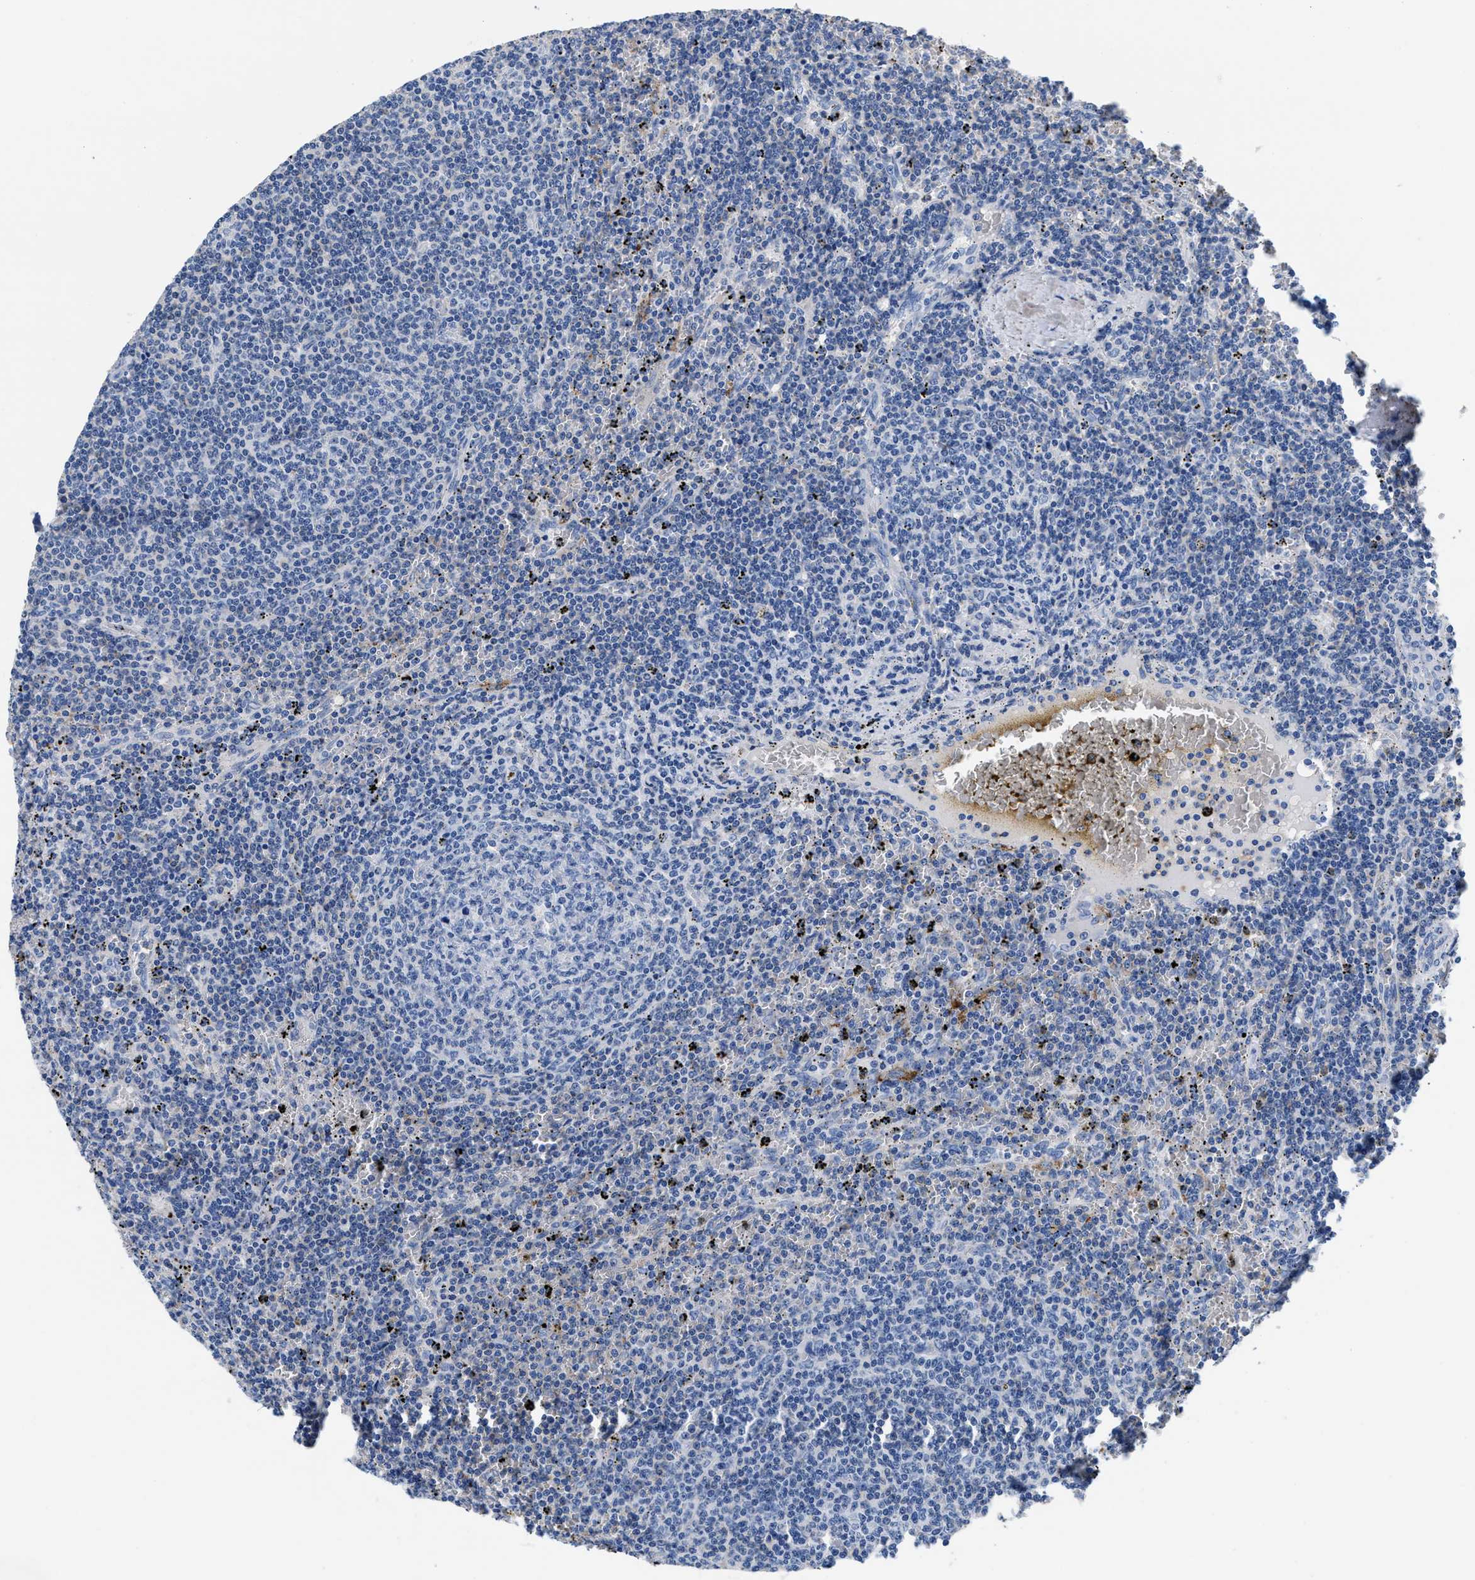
{"staining": {"intensity": "negative", "quantity": "none", "location": "none"}, "tissue": "lymphoma", "cell_type": "Tumor cells", "image_type": "cancer", "snomed": [{"axis": "morphology", "description": "Malignant lymphoma, non-Hodgkin's type, Low grade"}, {"axis": "topography", "description": "Spleen"}], "caption": "DAB (3,3'-diaminobenzidine) immunohistochemical staining of human low-grade malignant lymphoma, non-Hodgkin's type shows no significant positivity in tumor cells.", "gene": "SLFN13", "patient": {"sex": "female", "age": 50}}